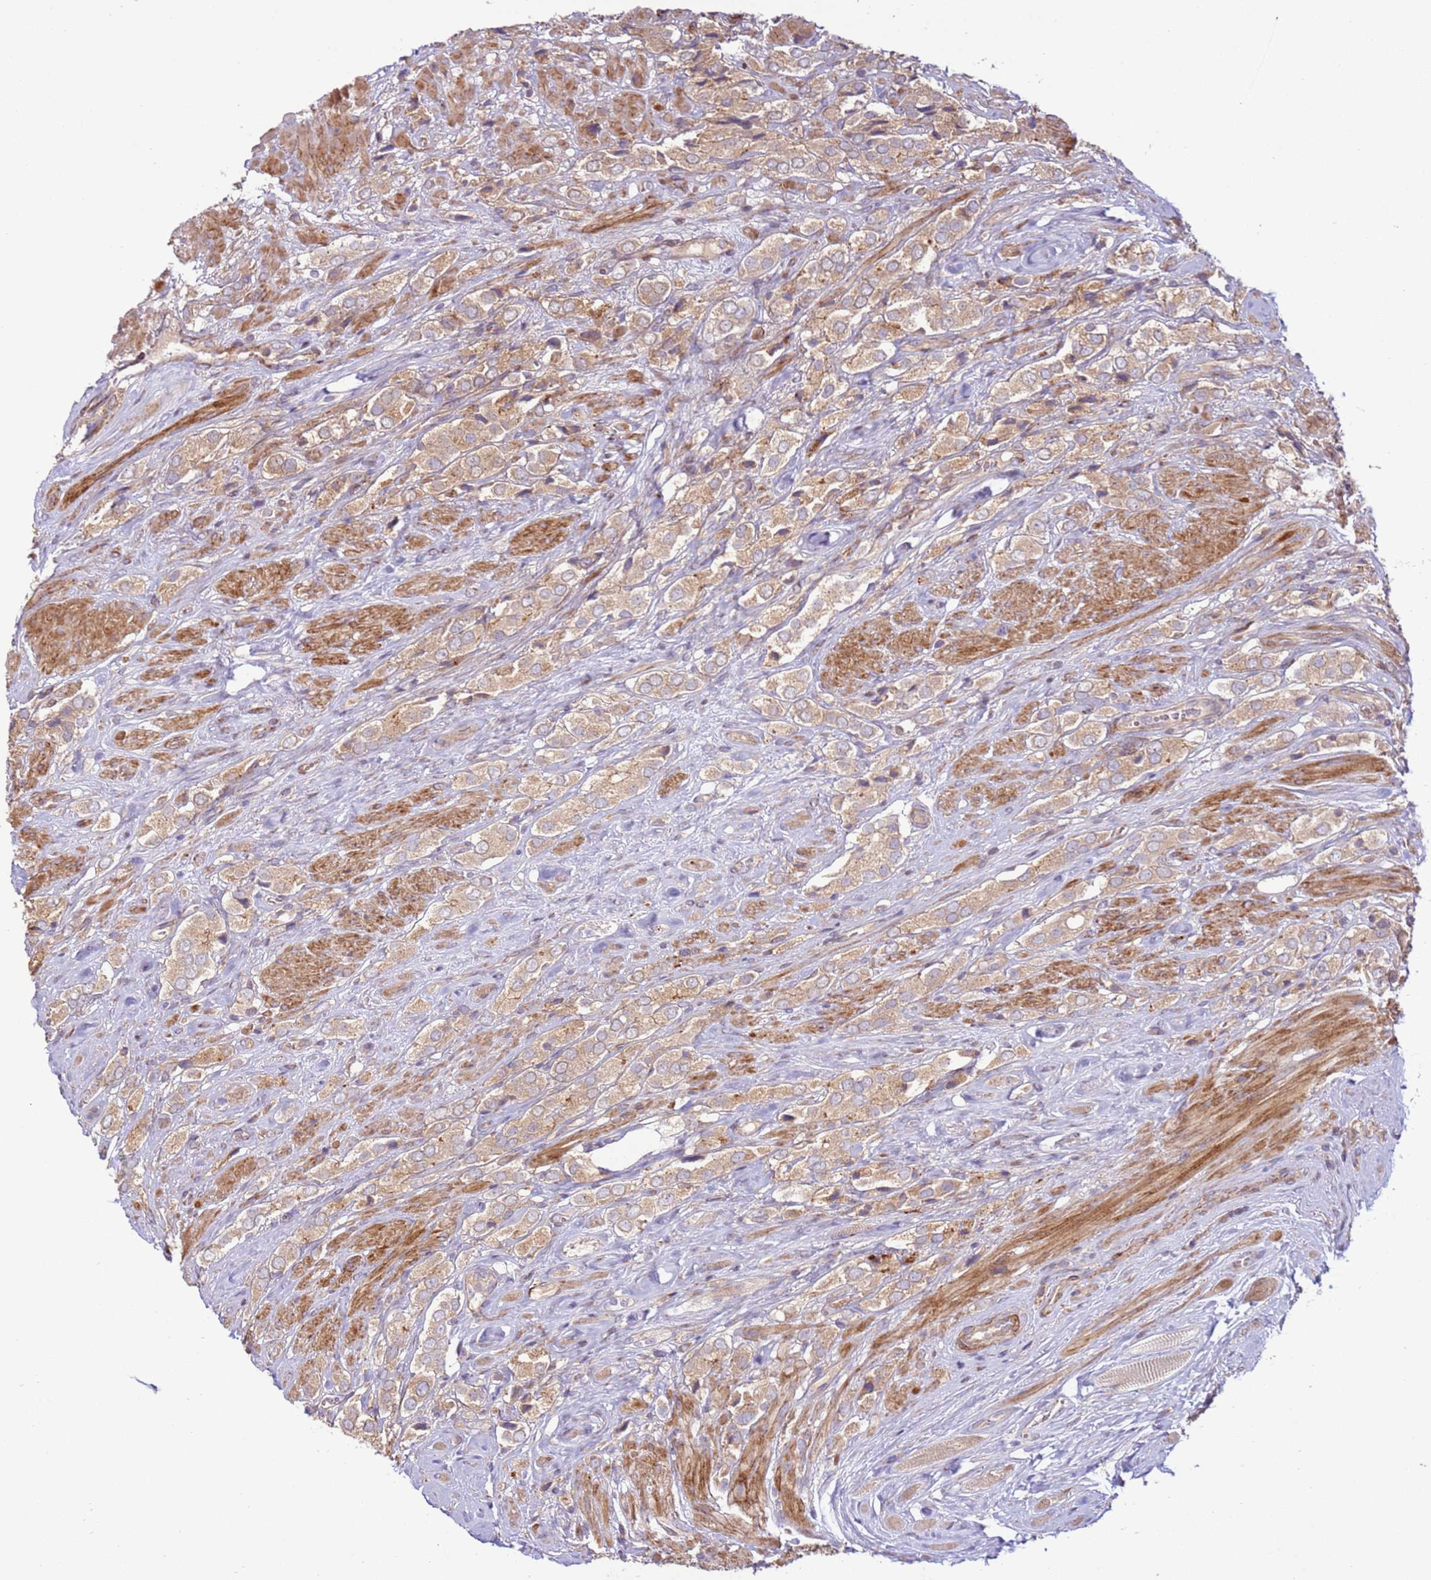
{"staining": {"intensity": "weak", "quantity": "25%-75%", "location": "cytoplasmic/membranous"}, "tissue": "prostate cancer", "cell_type": "Tumor cells", "image_type": "cancer", "snomed": [{"axis": "morphology", "description": "Adenocarcinoma, High grade"}, {"axis": "topography", "description": "Prostate and seminal vesicle, NOS"}], "caption": "Immunohistochemistry (IHC) histopathology image of prostate cancer stained for a protein (brown), which shows low levels of weak cytoplasmic/membranous expression in about 25%-75% of tumor cells.", "gene": "ZNF624", "patient": {"sex": "male", "age": 64}}